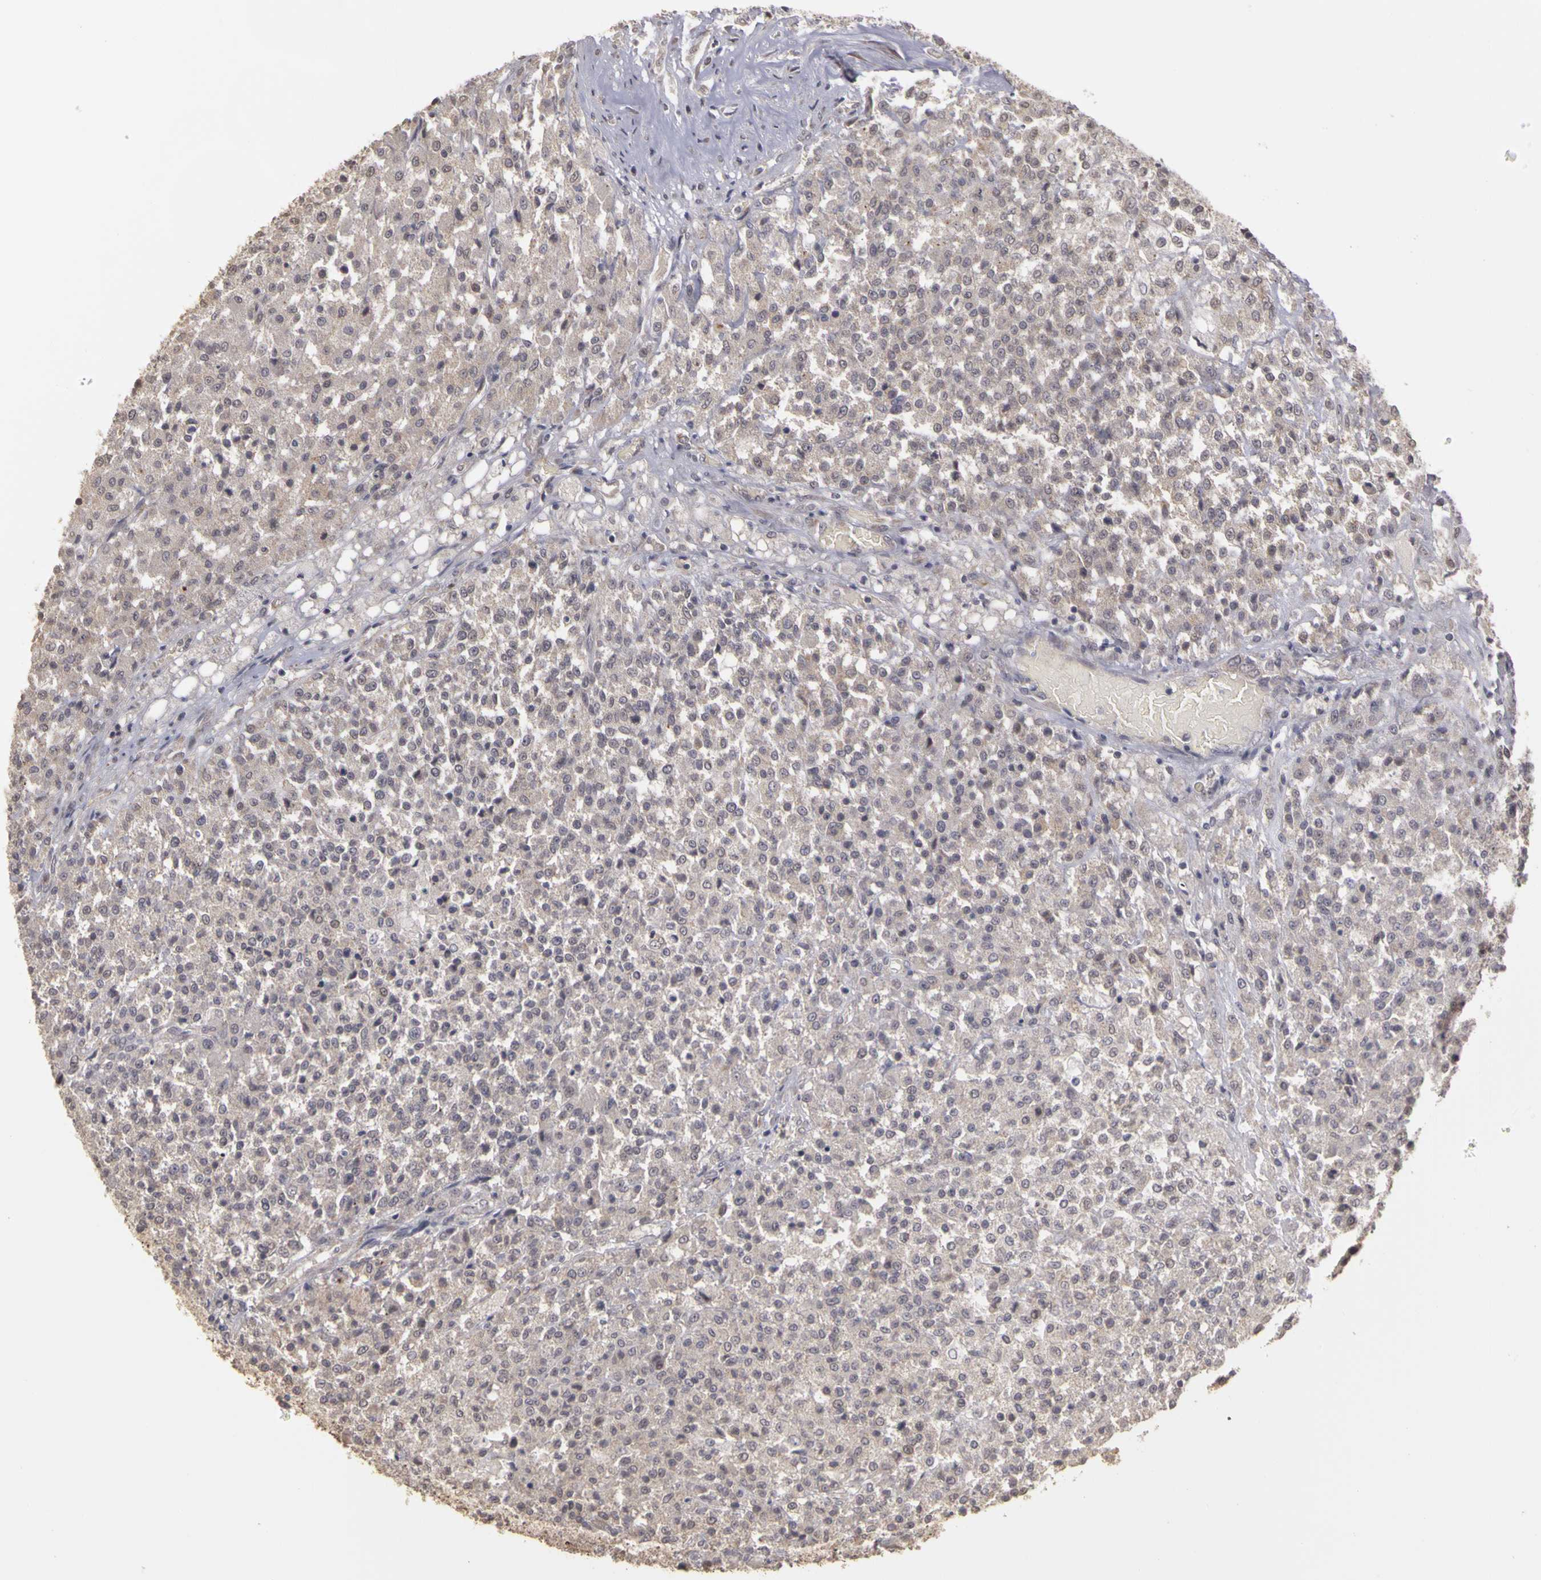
{"staining": {"intensity": "negative", "quantity": "none", "location": "none"}, "tissue": "testis cancer", "cell_type": "Tumor cells", "image_type": "cancer", "snomed": [{"axis": "morphology", "description": "Seminoma, NOS"}, {"axis": "topography", "description": "Testis"}], "caption": "Immunohistochemistry (IHC) of human testis cancer reveals no staining in tumor cells. (Immunohistochemistry, brightfield microscopy, high magnification).", "gene": "FRMD7", "patient": {"sex": "male", "age": 59}}